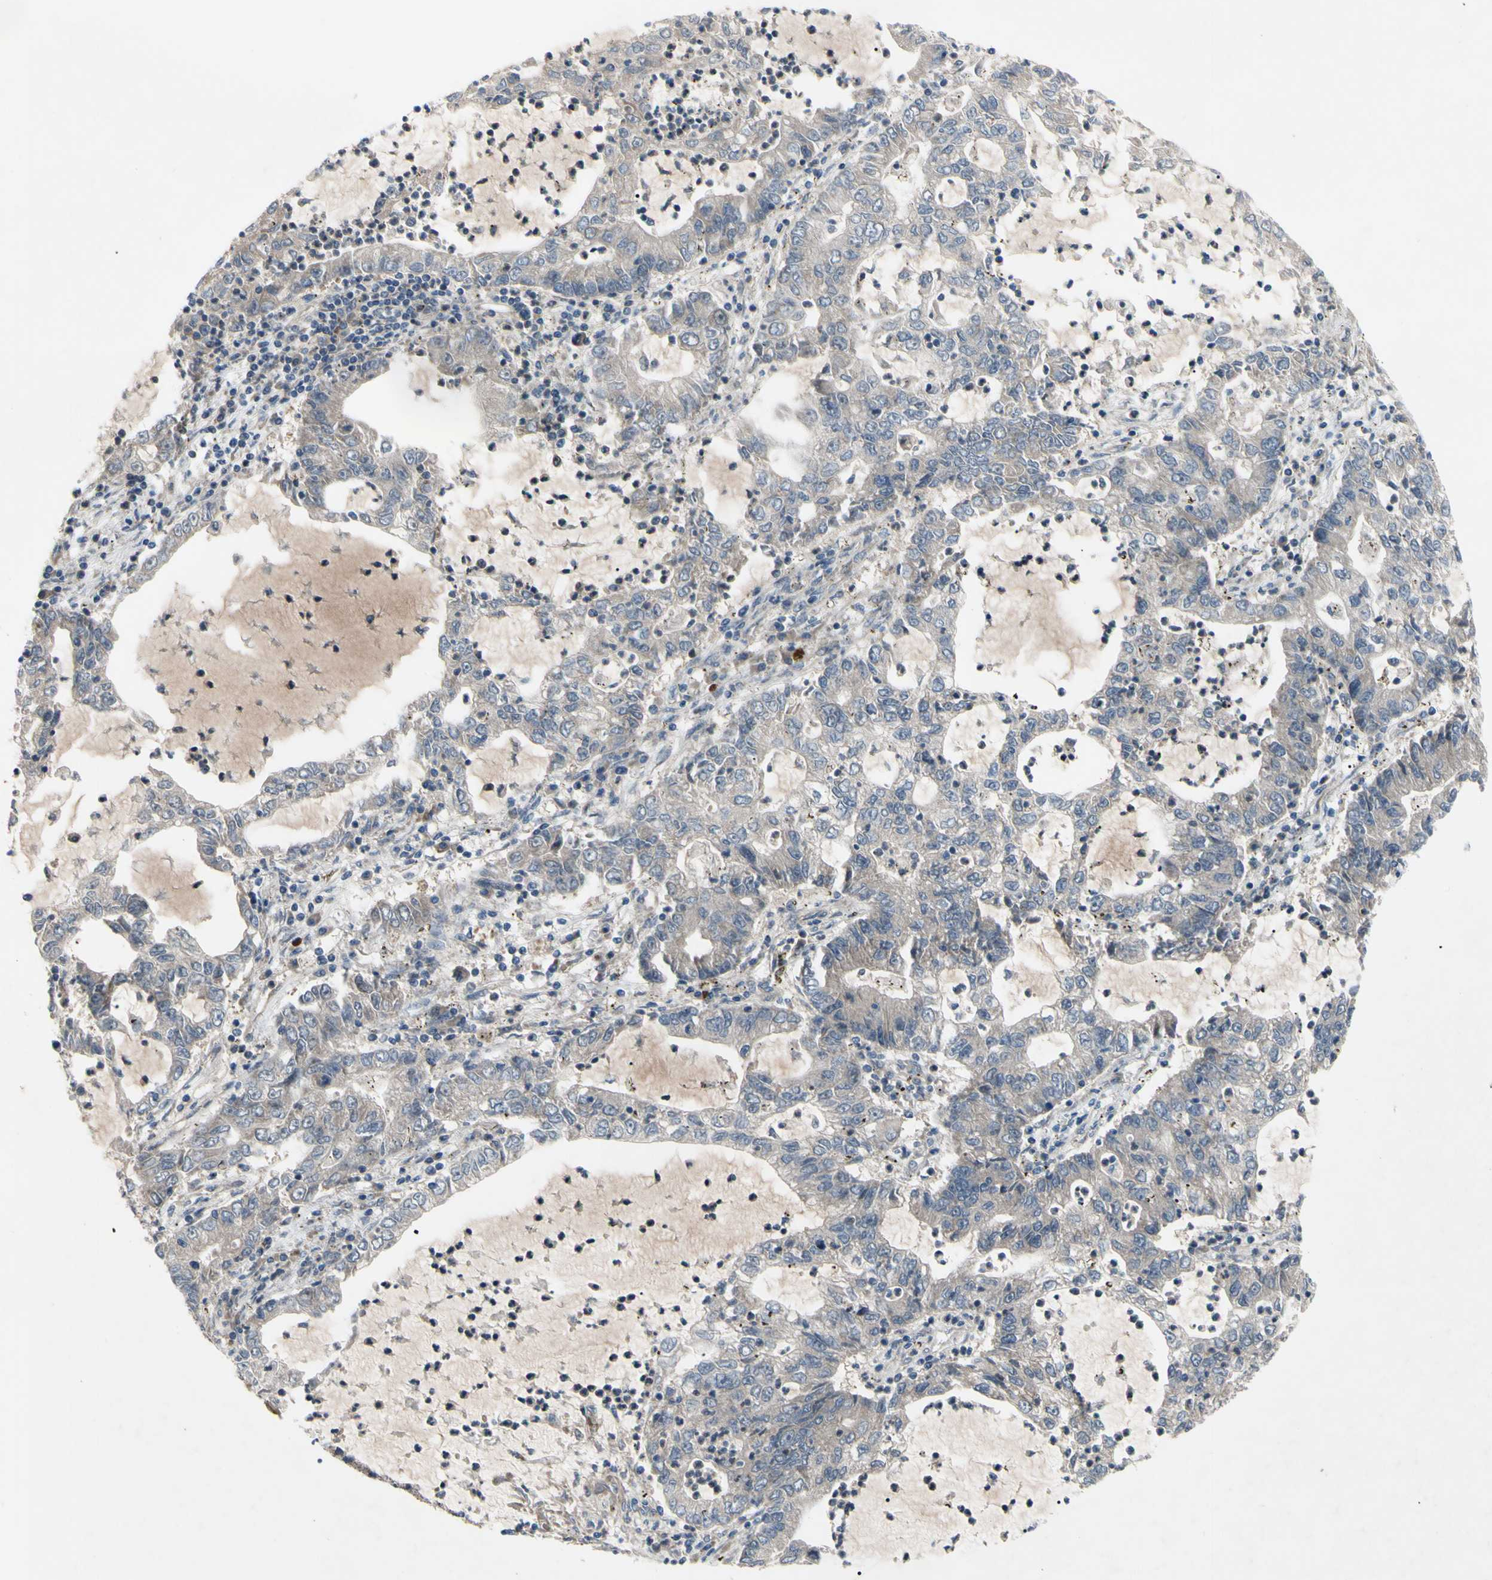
{"staining": {"intensity": "negative", "quantity": "none", "location": "none"}, "tissue": "lung cancer", "cell_type": "Tumor cells", "image_type": "cancer", "snomed": [{"axis": "morphology", "description": "Adenocarcinoma, NOS"}, {"axis": "topography", "description": "Lung"}], "caption": "An immunohistochemistry image of lung cancer is shown. There is no staining in tumor cells of lung cancer.", "gene": "SVIL", "patient": {"sex": "female", "age": 51}}